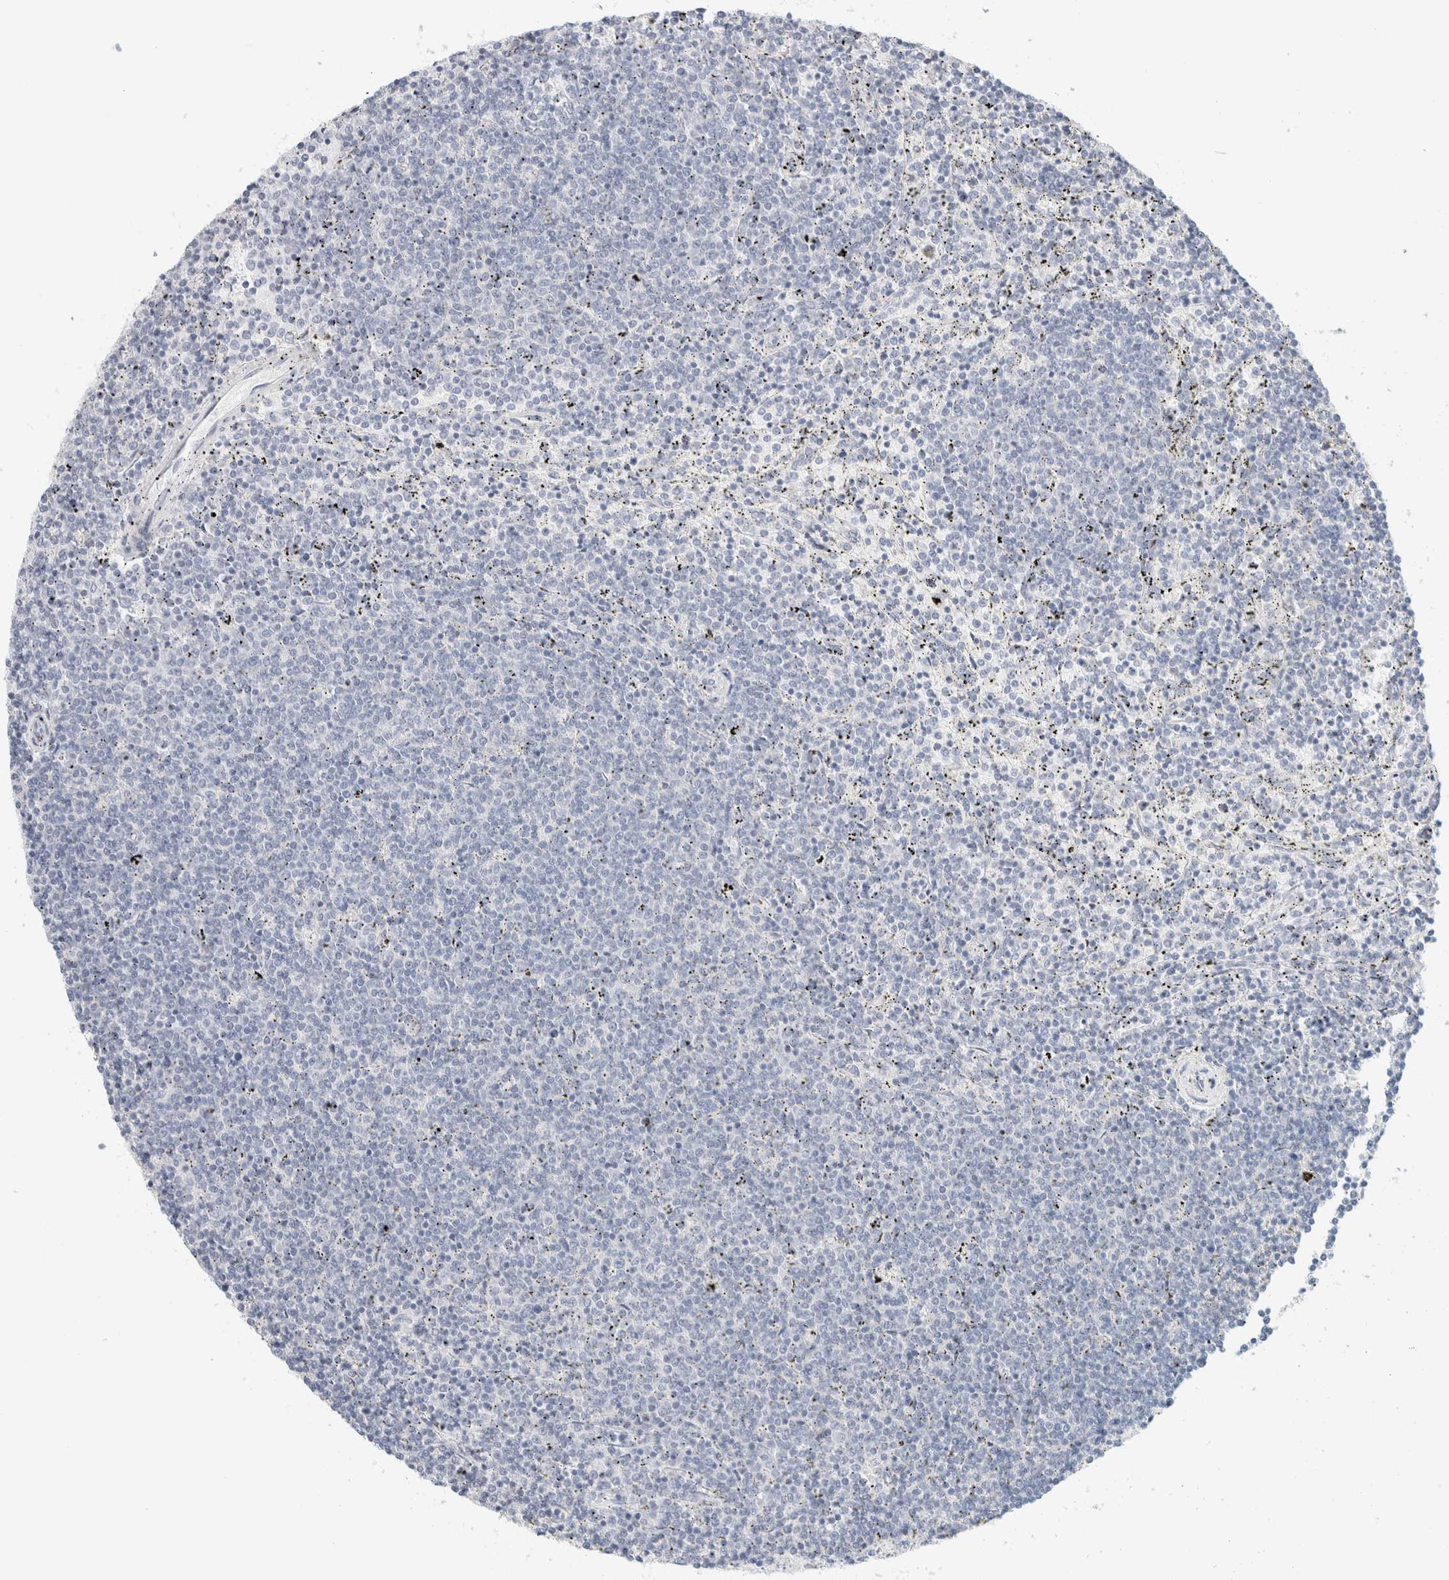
{"staining": {"intensity": "negative", "quantity": "none", "location": "none"}, "tissue": "lymphoma", "cell_type": "Tumor cells", "image_type": "cancer", "snomed": [{"axis": "morphology", "description": "Malignant lymphoma, non-Hodgkin's type, Low grade"}, {"axis": "topography", "description": "Spleen"}], "caption": "IHC of lymphoma shows no positivity in tumor cells.", "gene": "HEXD", "patient": {"sex": "female", "age": 50}}